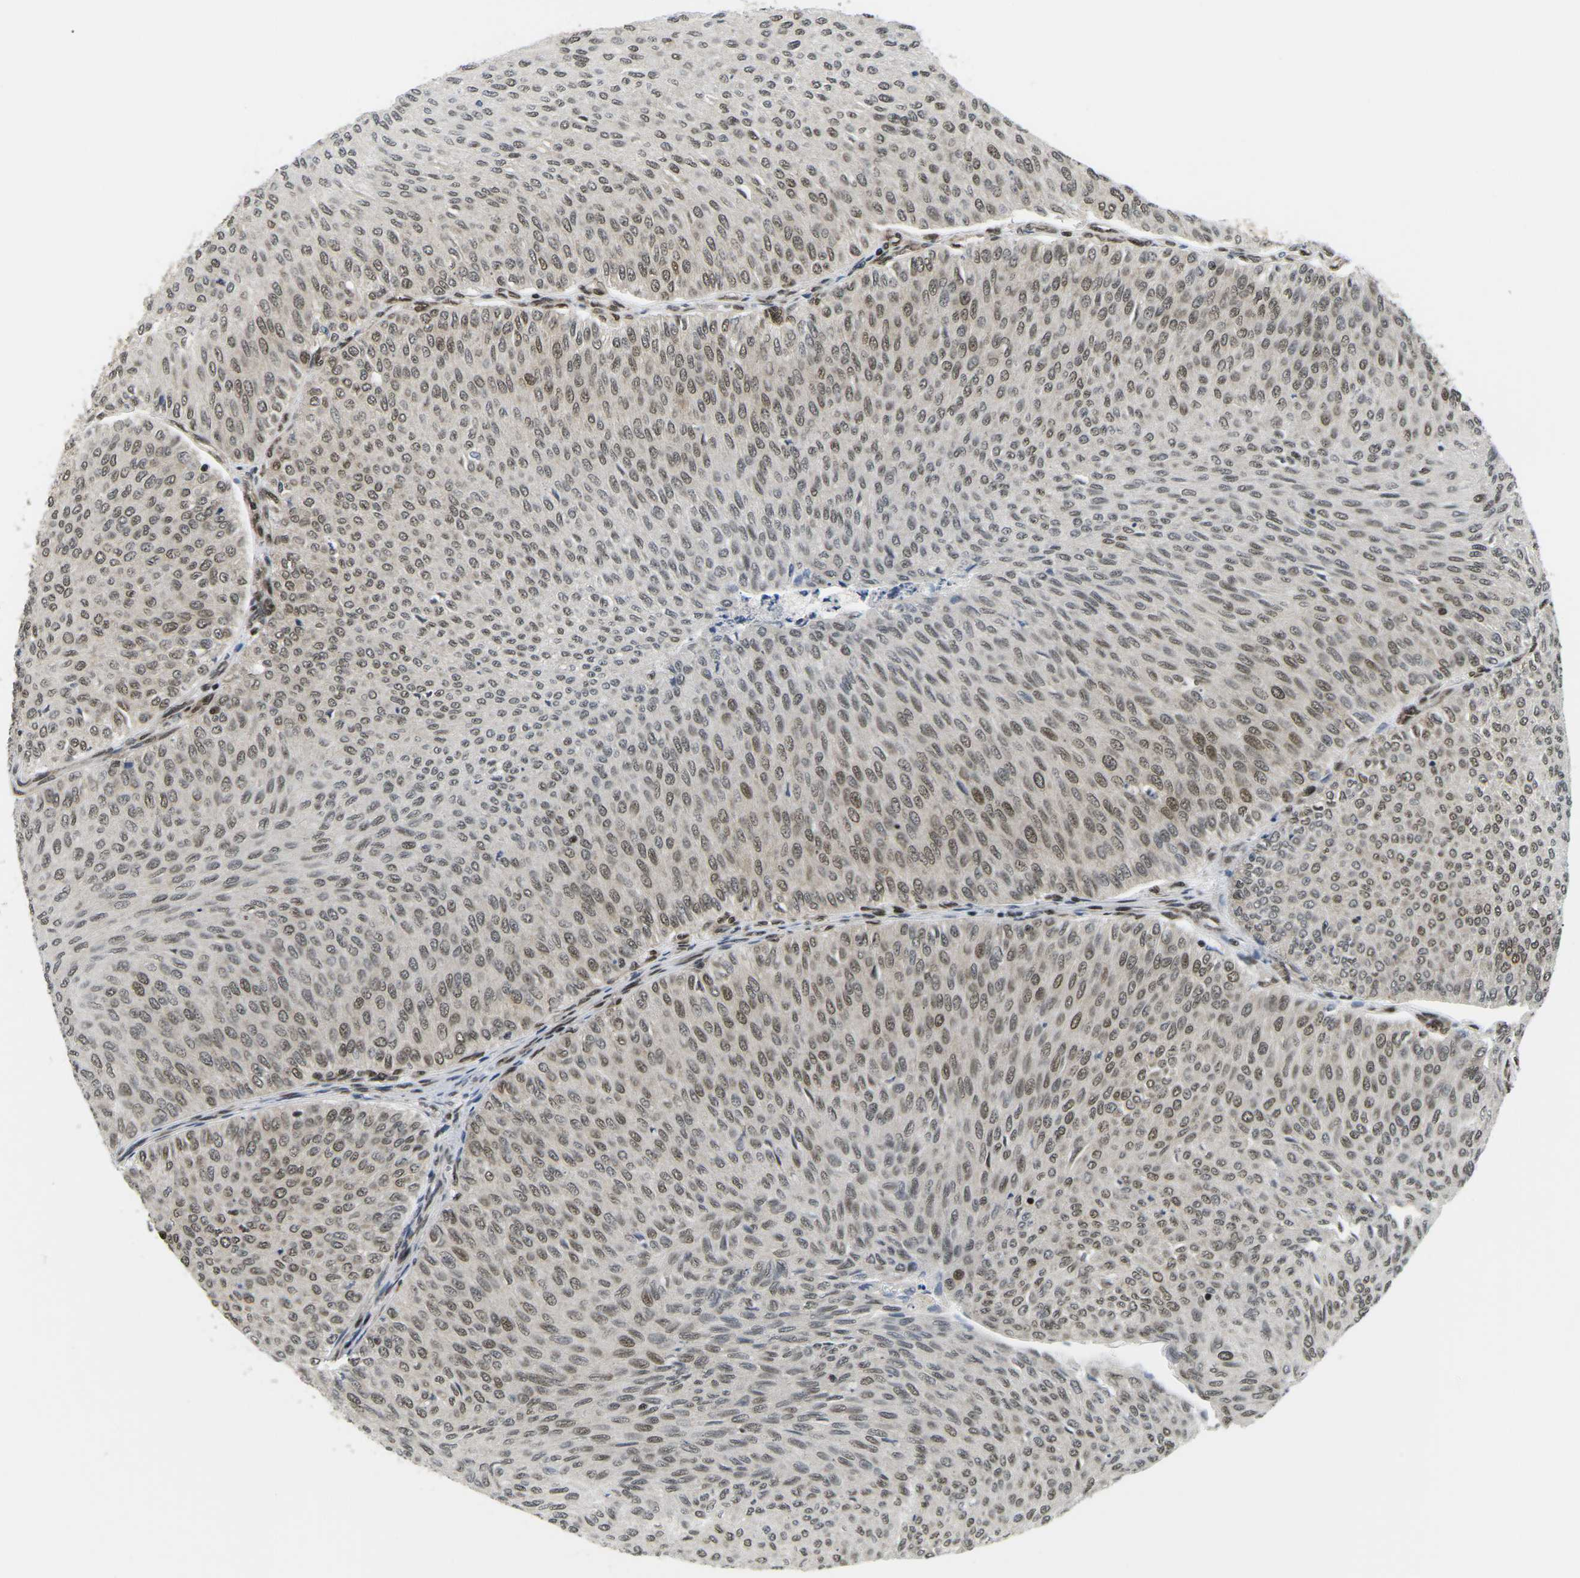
{"staining": {"intensity": "weak", "quantity": ">75%", "location": "nuclear"}, "tissue": "urothelial cancer", "cell_type": "Tumor cells", "image_type": "cancer", "snomed": [{"axis": "morphology", "description": "Urothelial carcinoma, Low grade"}, {"axis": "topography", "description": "Urinary bladder"}], "caption": "Immunohistochemical staining of urothelial carcinoma (low-grade) shows low levels of weak nuclear positivity in about >75% of tumor cells. Using DAB (brown) and hematoxylin (blue) stains, captured at high magnification using brightfield microscopy.", "gene": "CELF1", "patient": {"sex": "male", "age": 78}}